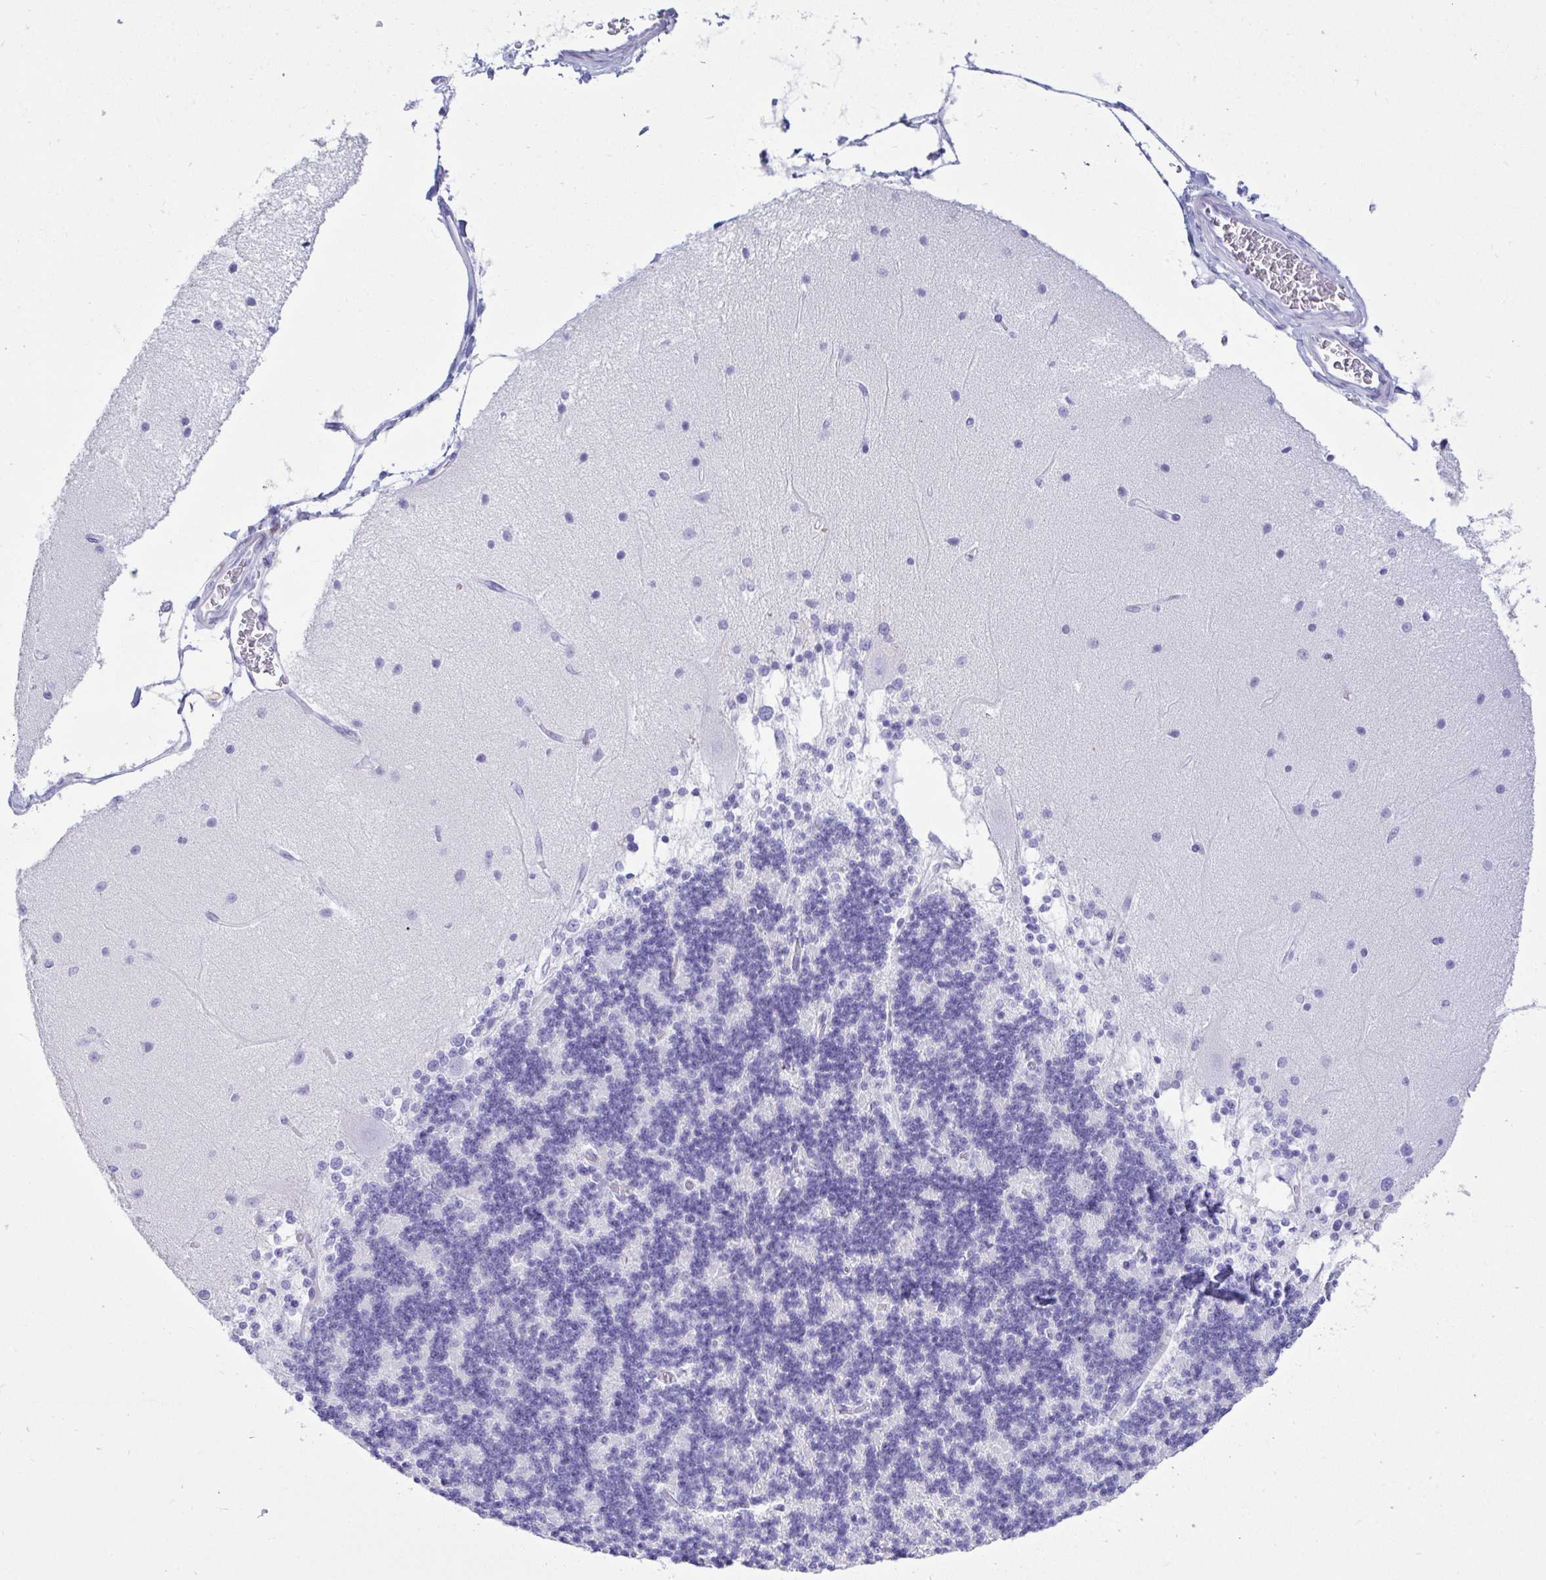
{"staining": {"intensity": "negative", "quantity": "none", "location": "none"}, "tissue": "cerebellum", "cell_type": "Cells in granular layer", "image_type": "normal", "snomed": [{"axis": "morphology", "description": "Normal tissue, NOS"}, {"axis": "topography", "description": "Cerebellum"}], "caption": "DAB immunohistochemical staining of normal human cerebellum displays no significant expression in cells in granular layer. The staining is performed using DAB brown chromogen with nuclei counter-stained in using hematoxylin.", "gene": "CD5", "patient": {"sex": "female", "age": 54}}